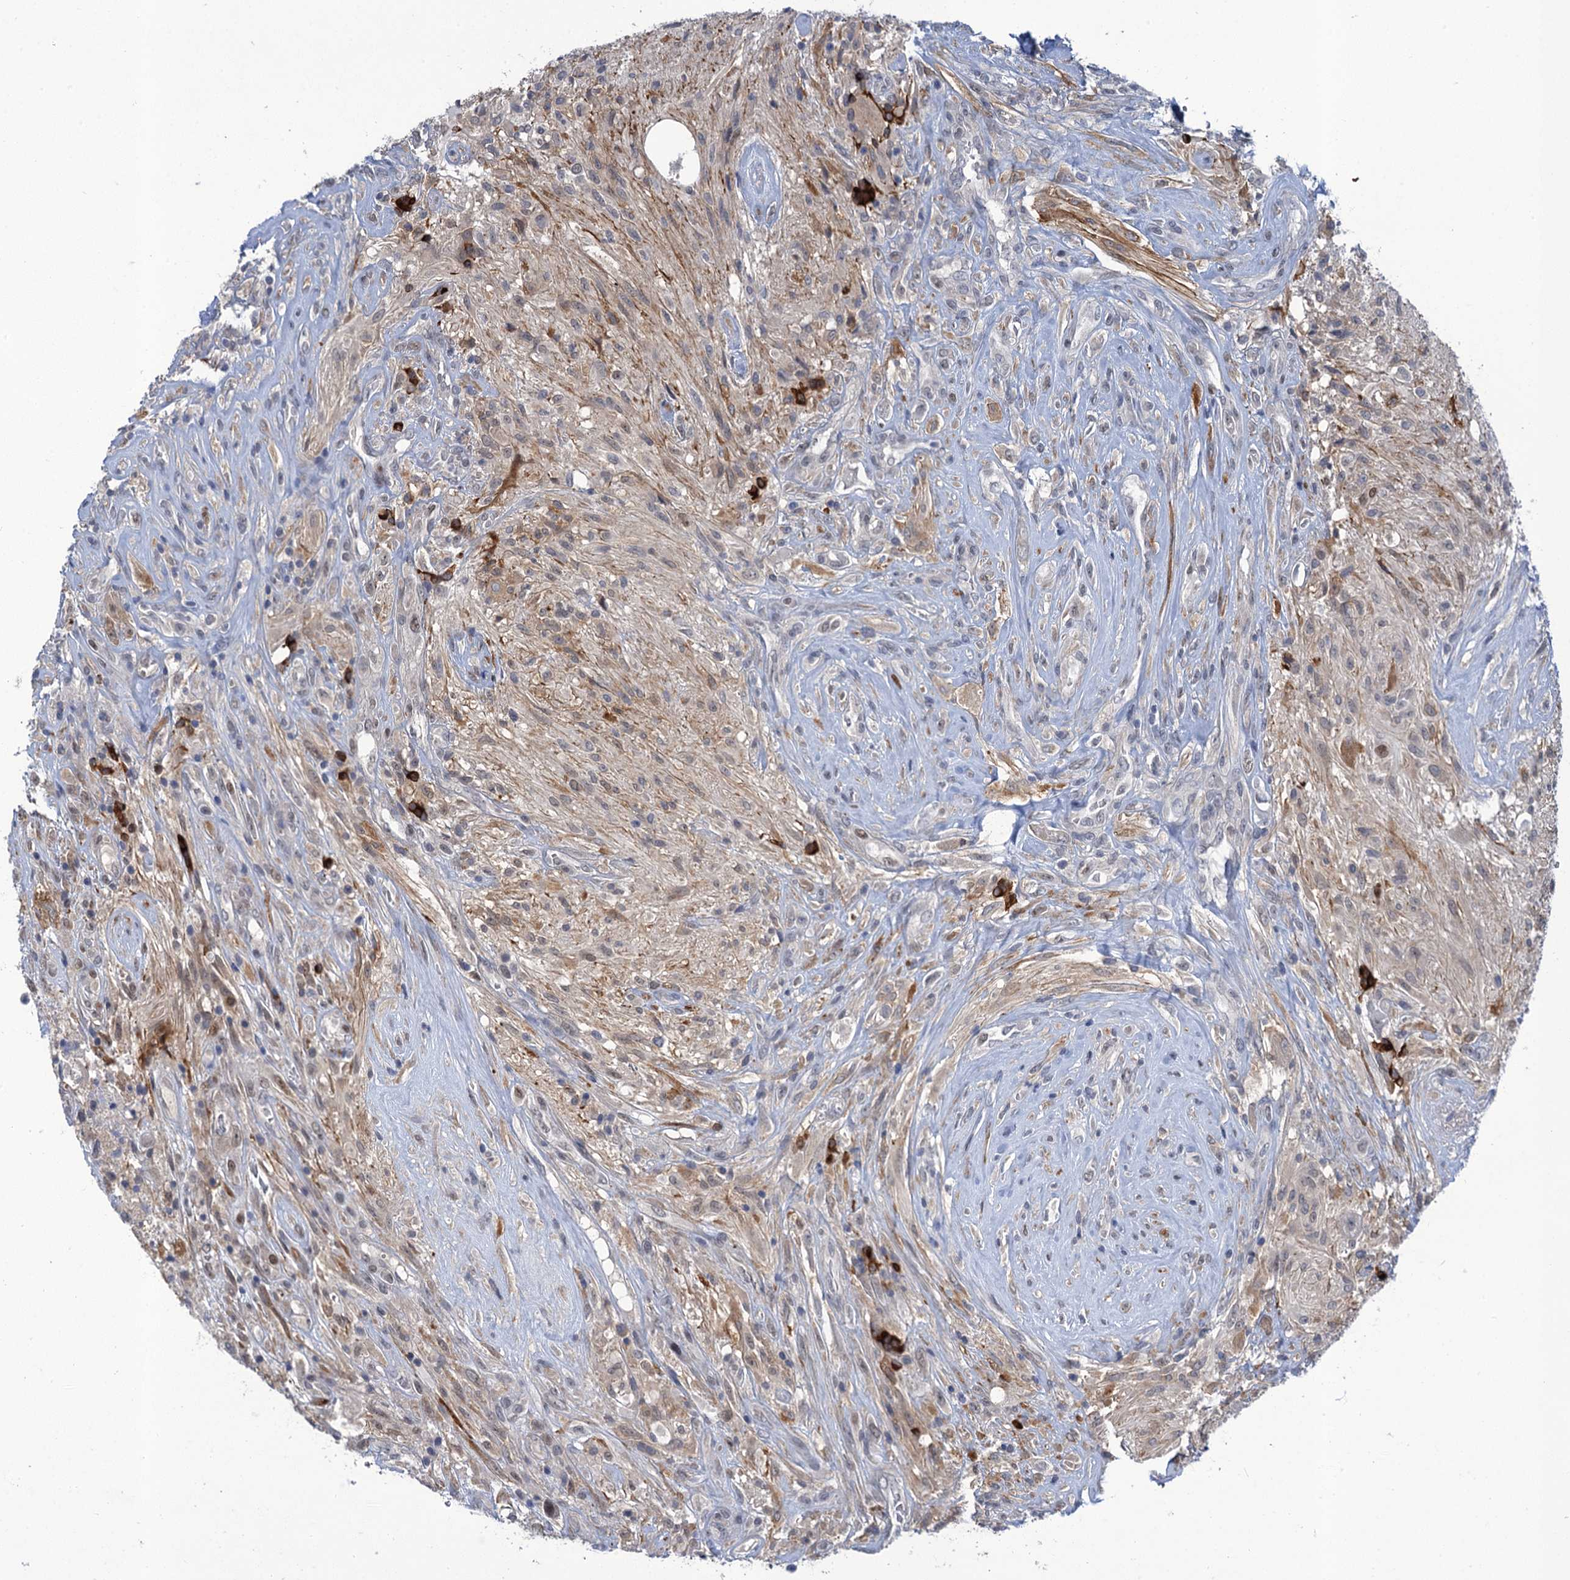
{"staining": {"intensity": "negative", "quantity": "none", "location": "none"}, "tissue": "glioma", "cell_type": "Tumor cells", "image_type": "cancer", "snomed": [{"axis": "morphology", "description": "Glioma, malignant, High grade"}, {"axis": "topography", "description": "Brain"}], "caption": "The immunohistochemistry (IHC) histopathology image has no significant expression in tumor cells of high-grade glioma (malignant) tissue. (DAB immunohistochemistry (IHC) with hematoxylin counter stain).", "gene": "MRFAP1", "patient": {"sex": "male", "age": 56}}